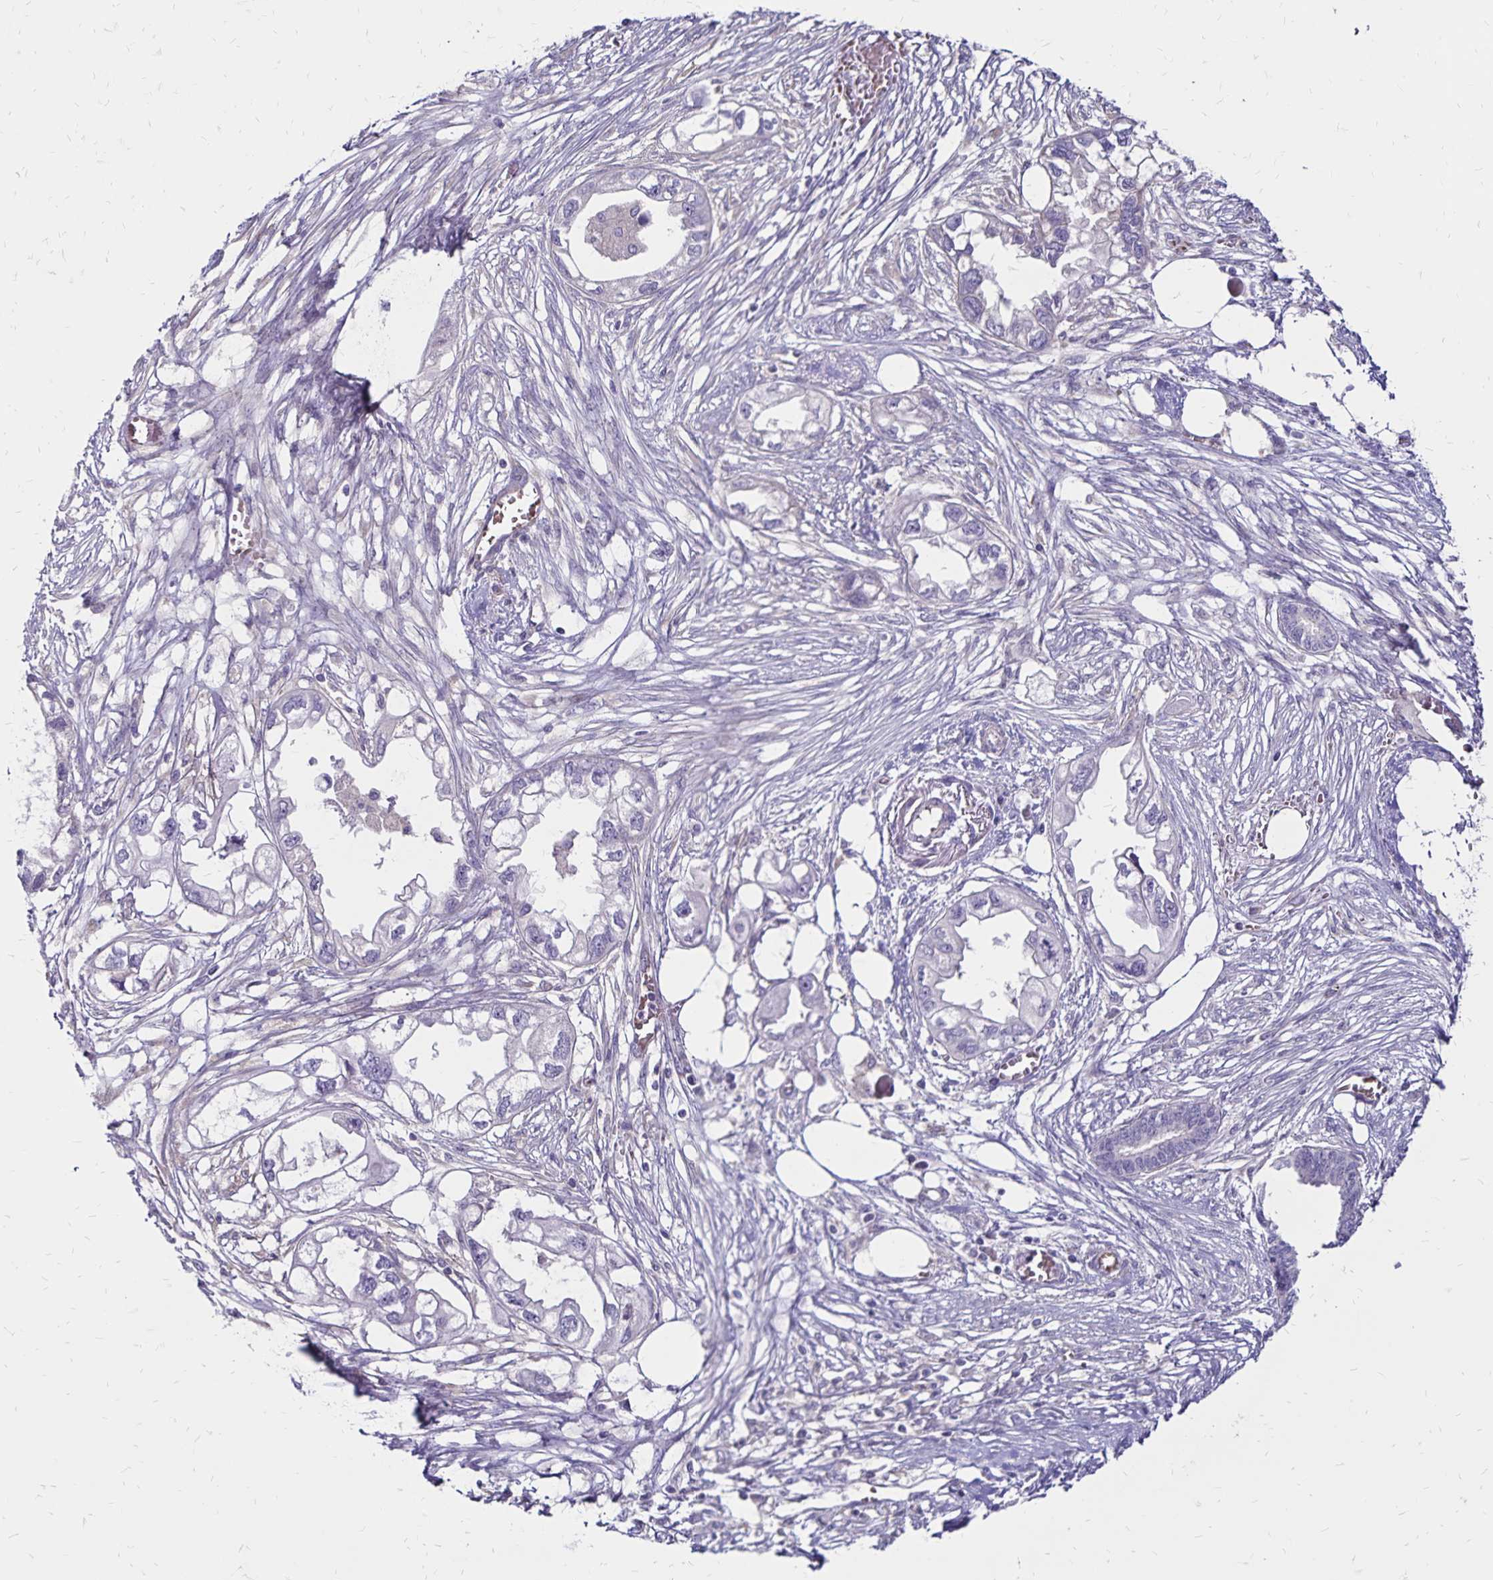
{"staining": {"intensity": "negative", "quantity": "none", "location": "none"}, "tissue": "endometrial cancer", "cell_type": "Tumor cells", "image_type": "cancer", "snomed": [{"axis": "morphology", "description": "Adenocarcinoma, NOS"}, {"axis": "morphology", "description": "Adenocarcinoma, metastatic, NOS"}, {"axis": "topography", "description": "Adipose tissue"}, {"axis": "topography", "description": "Endometrium"}], "caption": "An immunohistochemistry micrograph of endometrial adenocarcinoma is shown. There is no staining in tumor cells of endometrial adenocarcinoma.", "gene": "FSD1", "patient": {"sex": "female", "age": 67}}